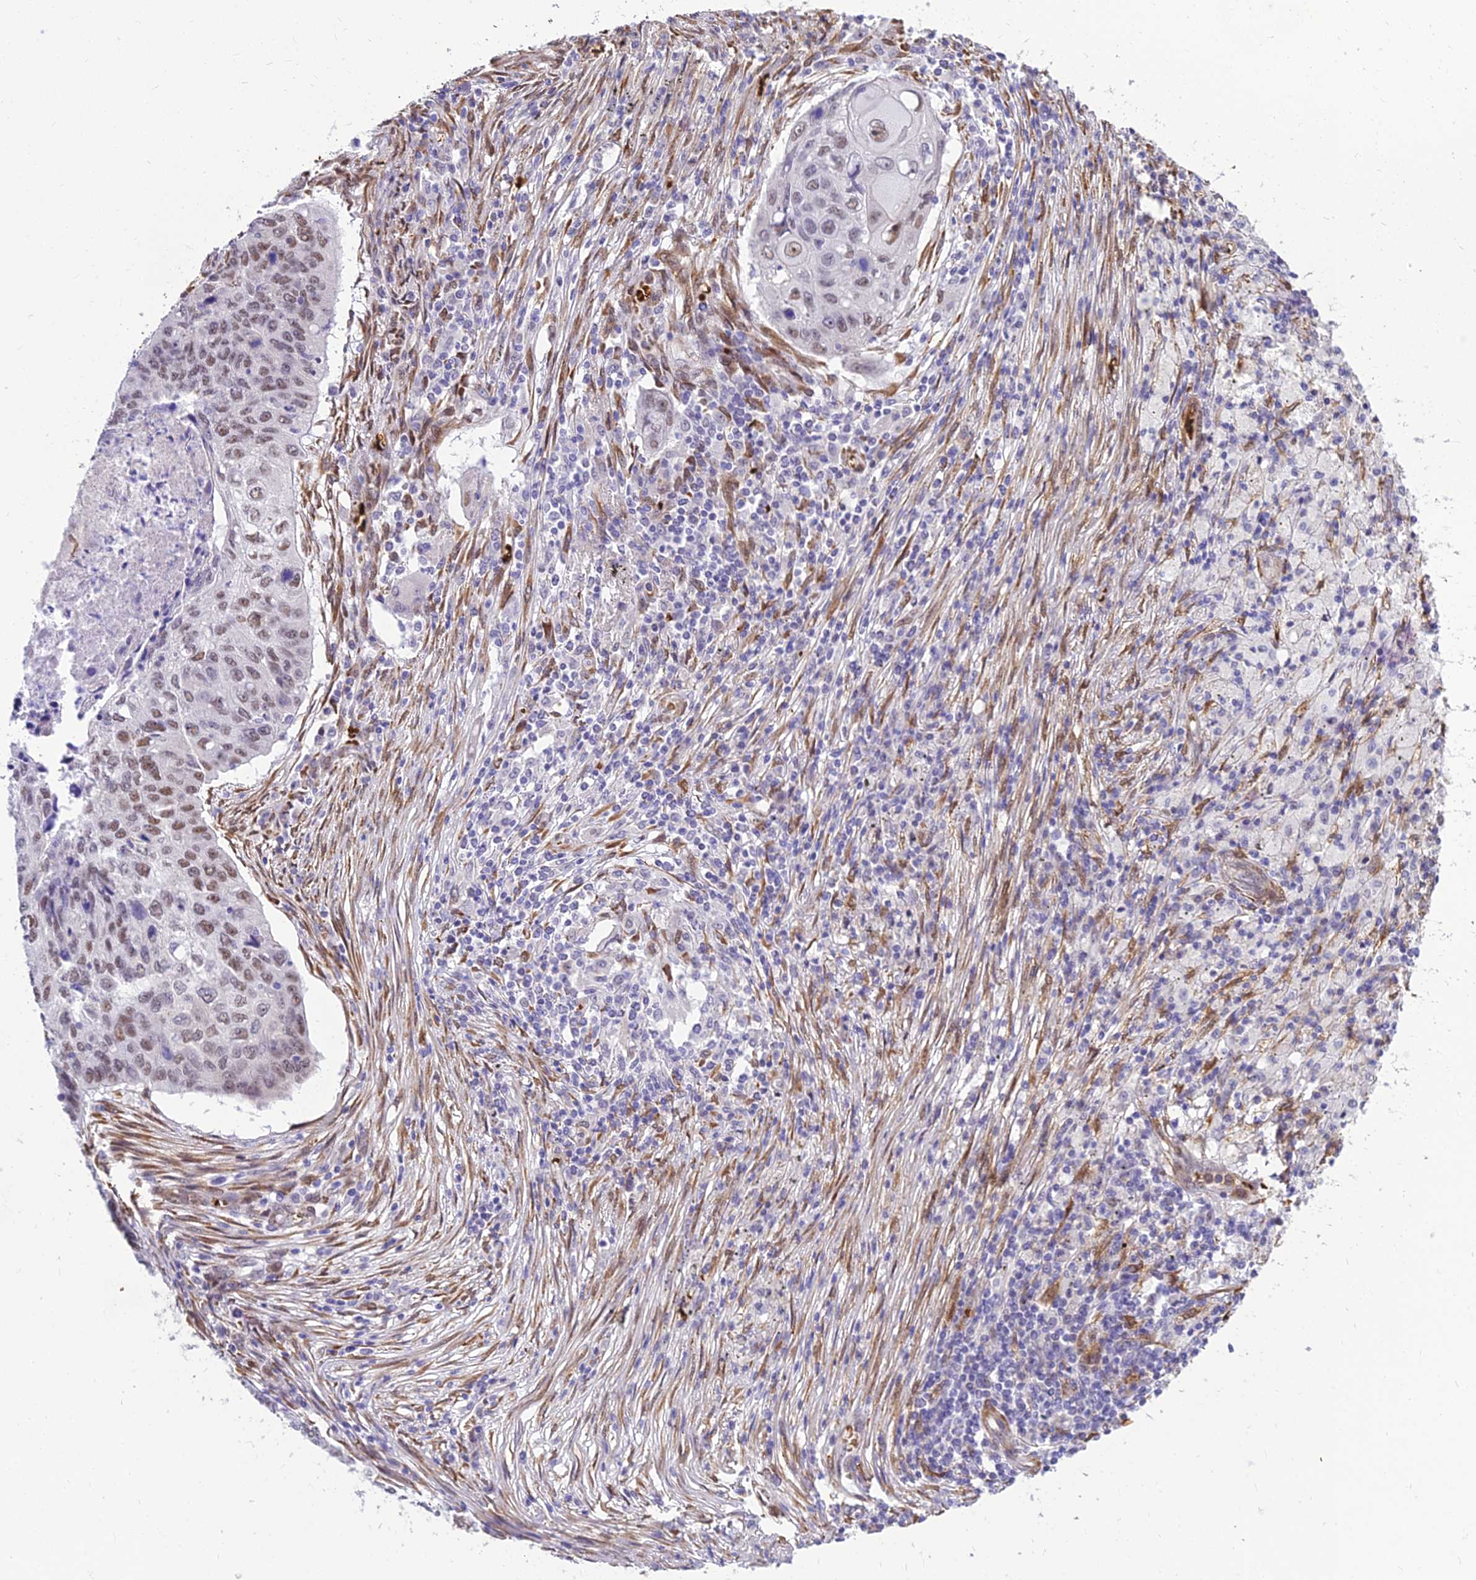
{"staining": {"intensity": "moderate", "quantity": "<25%", "location": "nuclear"}, "tissue": "lung cancer", "cell_type": "Tumor cells", "image_type": "cancer", "snomed": [{"axis": "morphology", "description": "Squamous cell carcinoma, NOS"}, {"axis": "topography", "description": "Lung"}], "caption": "Immunohistochemistry staining of lung cancer, which demonstrates low levels of moderate nuclear expression in about <25% of tumor cells indicating moderate nuclear protein staining. The staining was performed using DAB (3,3'-diaminobenzidine) (brown) for protein detection and nuclei were counterstained in hematoxylin (blue).", "gene": "BCL9", "patient": {"sex": "female", "age": 63}}